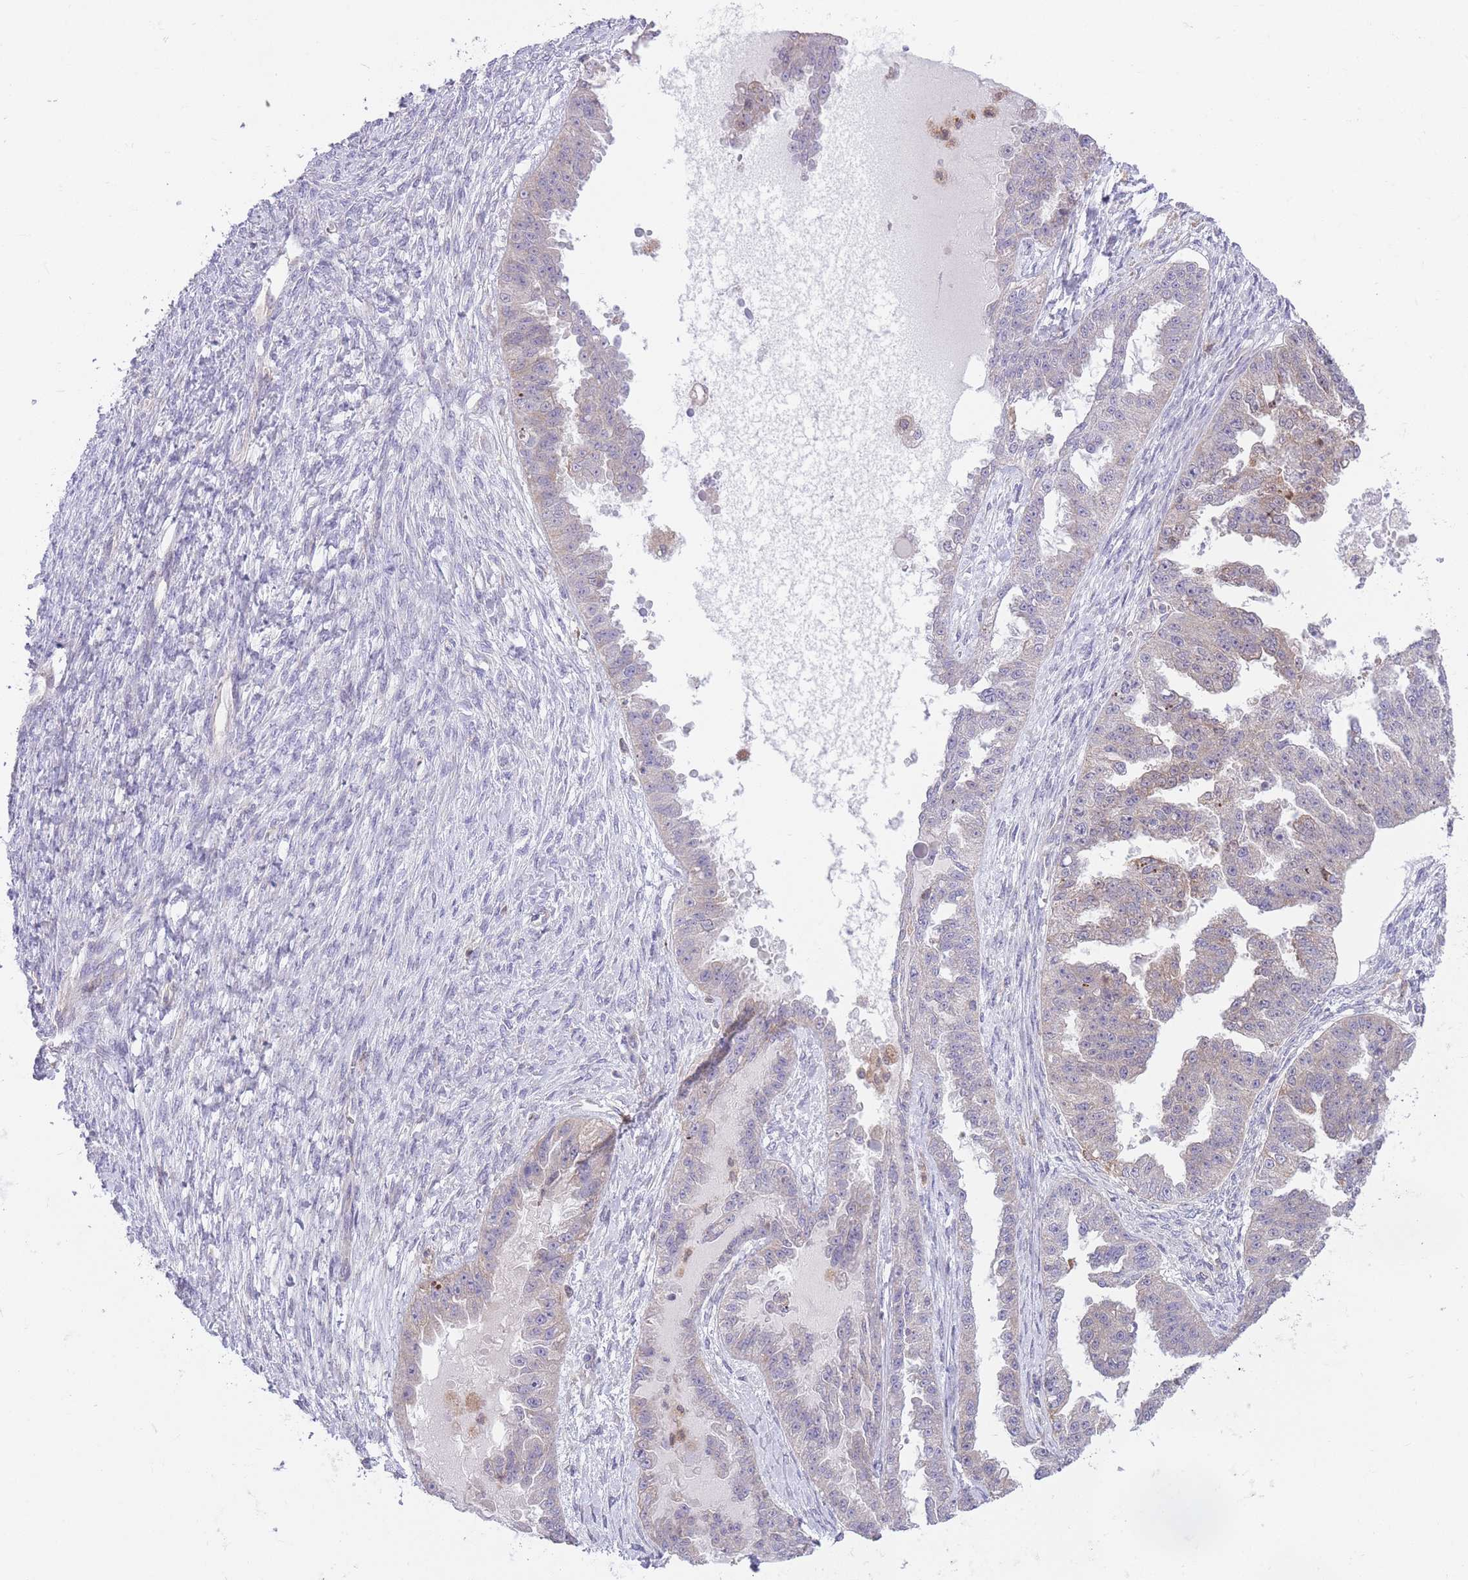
{"staining": {"intensity": "weak", "quantity": "<25%", "location": "cytoplasmic/membranous"}, "tissue": "ovarian cancer", "cell_type": "Tumor cells", "image_type": "cancer", "snomed": [{"axis": "morphology", "description": "Cystadenocarcinoma, serous, NOS"}, {"axis": "topography", "description": "Ovary"}], "caption": "An immunohistochemistry (IHC) photomicrograph of ovarian cancer (serous cystadenocarcinoma) is shown. There is no staining in tumor cells of ovarian cancer (serous cystadenocarcinoma). Brightfield microscopy of immunohistochemistry (IHC) stained with DAB (brown) and hematoxylin (blue), captured at high magnification.", "gene": "BOLA2B", "patient": {"sex": "female", "age": 58}}